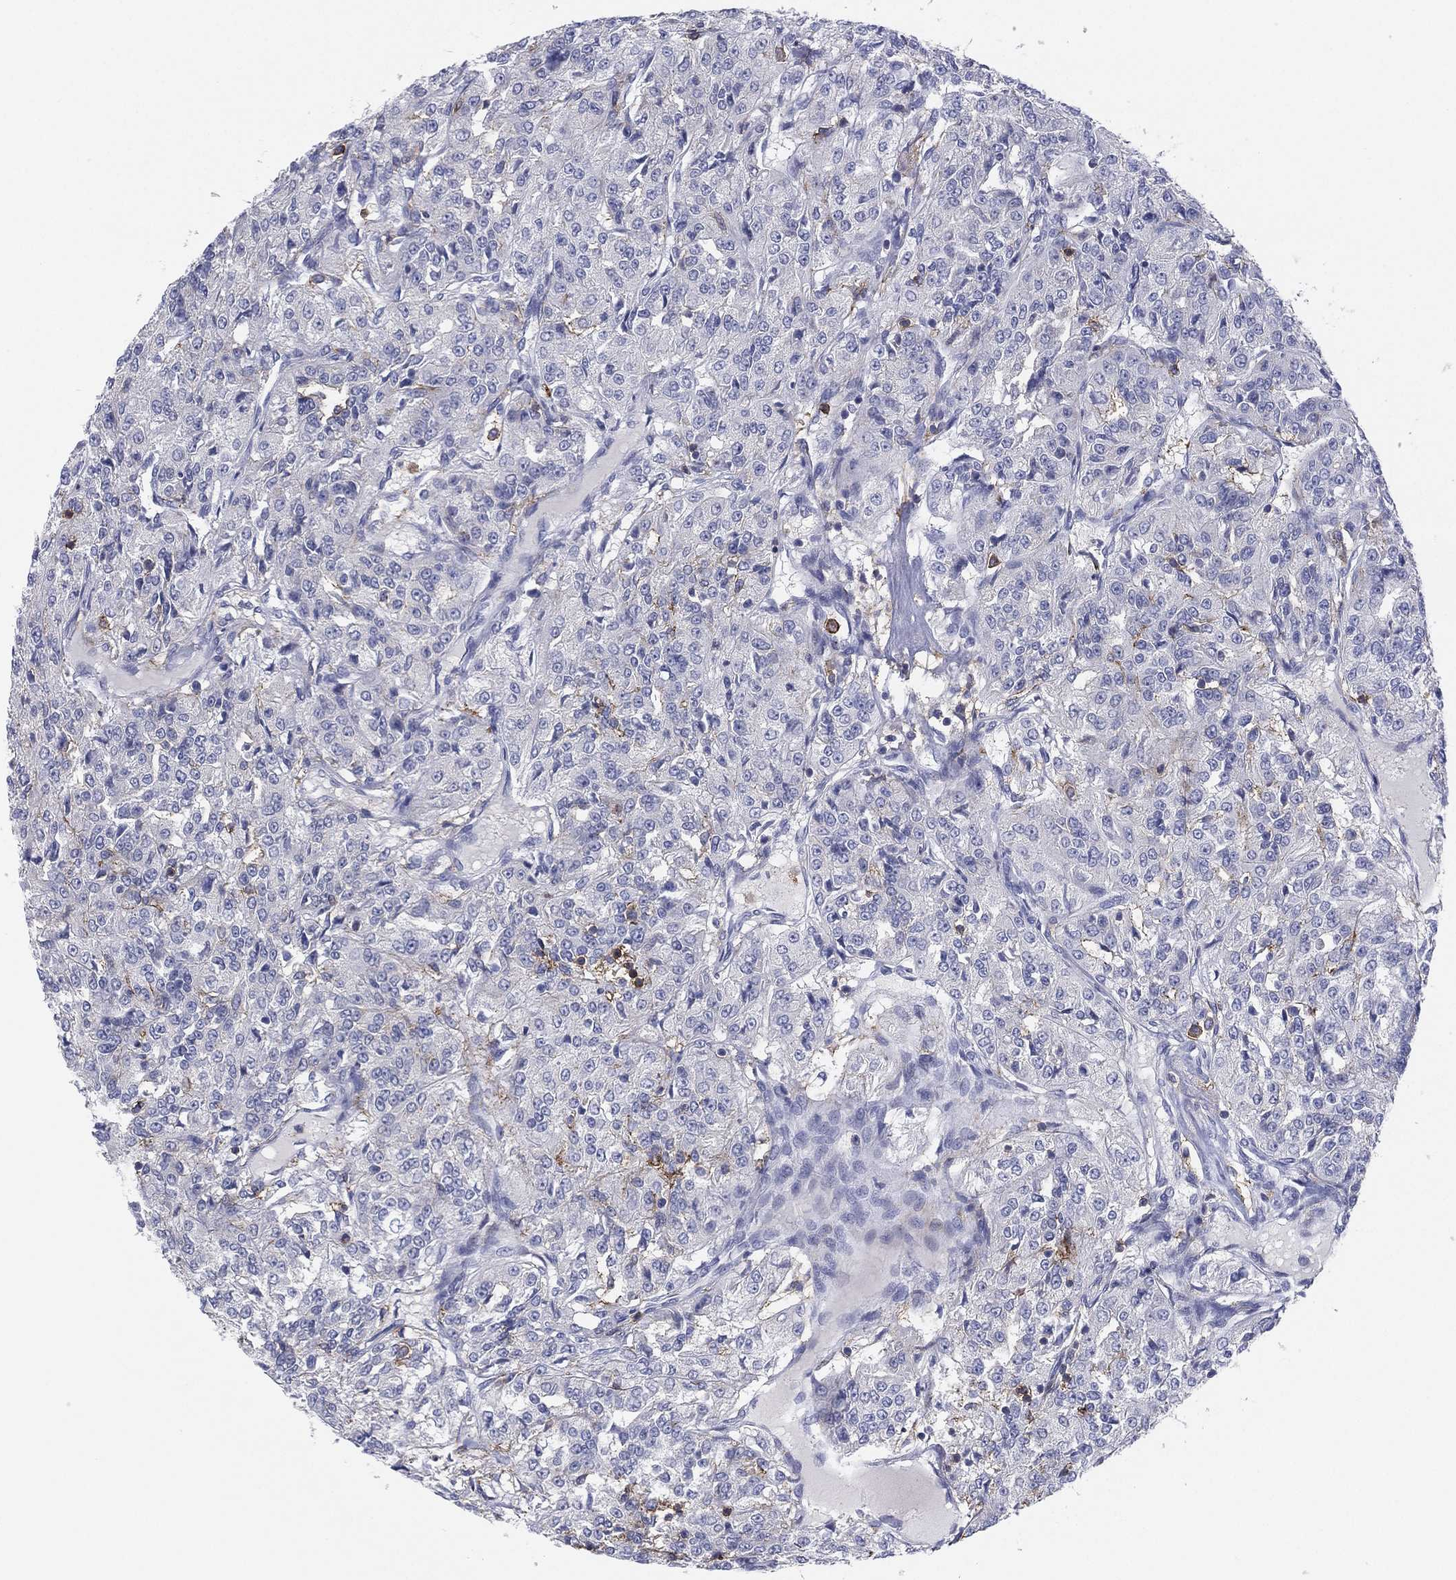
{"staining": {"intensity": "negative", "quantity": "none", "location": "none"}, "tissue": "renal cancer", "cell_type": "Tumor cells", "image_type": "cancer", "snomed": [{"axis": "morphology", "description": "Adenocarcinoma, NOS"}, {"axis": "topography", "description": "Kidney"}], "caption": "Tumor cells are negative for protein expression in human adenocarcinoma (renal).", "gene": "SELPLG", "patient": {"sex": "female", "age": 63}}